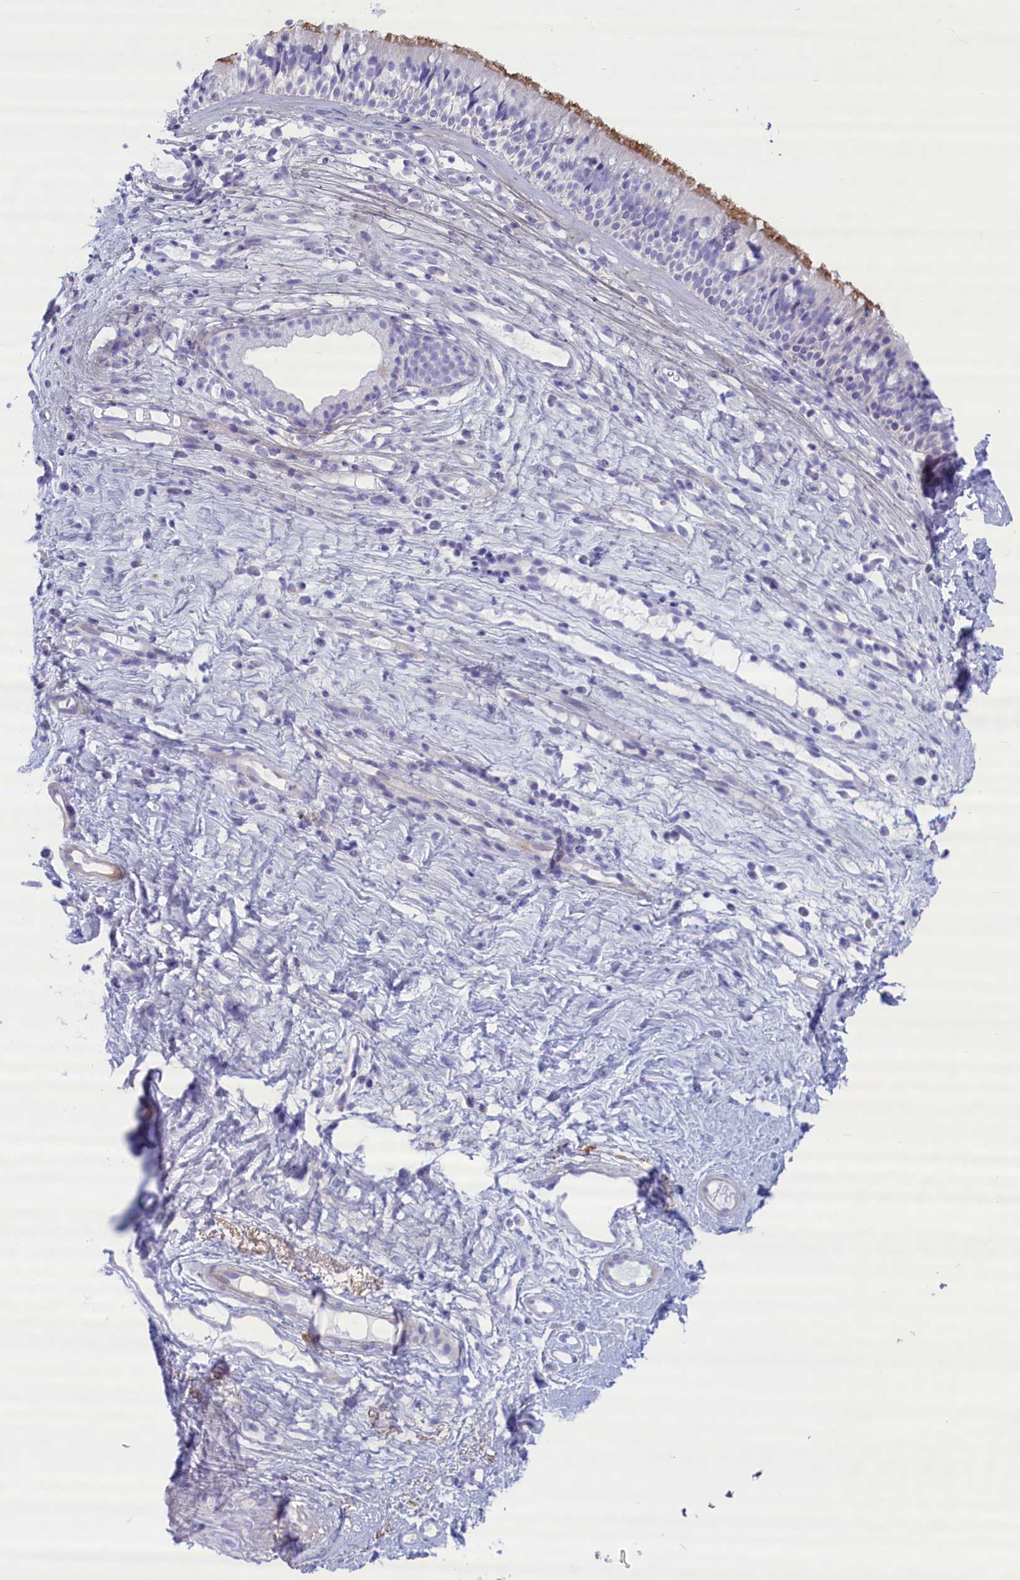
{"staining": {"intensity": "moderate", "quantity": "<25%", "location": "cytoplasmic/membranous"}, "tissue": "nasopharynx", "cell_type": "Respiratory epithelial cells", "image_type": "normal", "snomed": [{"axis": "morphology", "description": "Normal tissue, NOS"}, {"axis": "morphology", "description": "Inflammation, NOS"}, {"axis": "morphology", "description": "Malignant melanoma, Metastatic site"}, {"axis": "topography", "description": "Nasopharynx"}], "caption": "Approximately <25% of respiratory epithelial cells in benign human nasopharynx show moderate cytoplasmic/membranous protein expression as visualized by brown immunohistochemical staining.", "gene": "MPV17L2", "patient": {"sex": "male", "age": 70}}